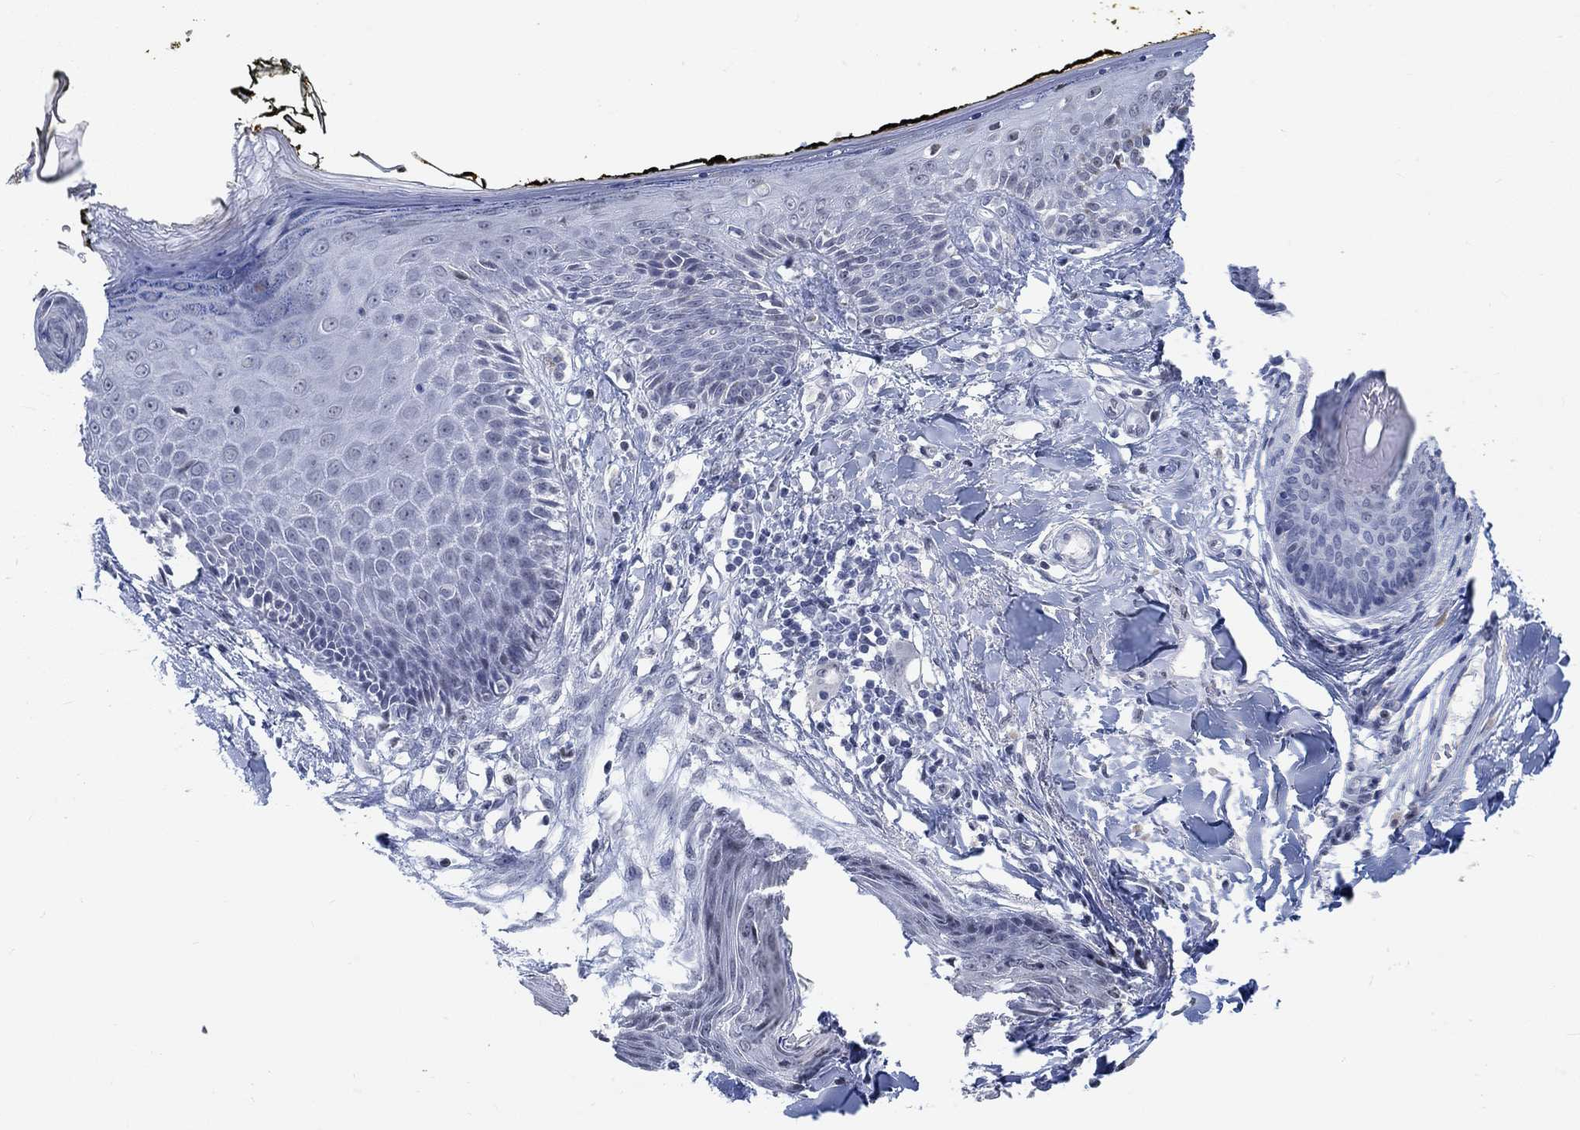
{"staining": {"intensity": "negative", "quantity": "none", "location": "none"}, "tissue": "skin", "cell_type": "Fibroblasts", "image_type": "normal", "snomed": [{"axis": "morphology", "description": "Normal tissue, NOS"}, {"axis": "topography", "description": "Skin"}], "caption": "Photomicrograph shows no significant protein positivity in fibroblasts of unremarkable skin.", "gene": "KCNH8", "patient": {"sex": "male", "age": 76}}